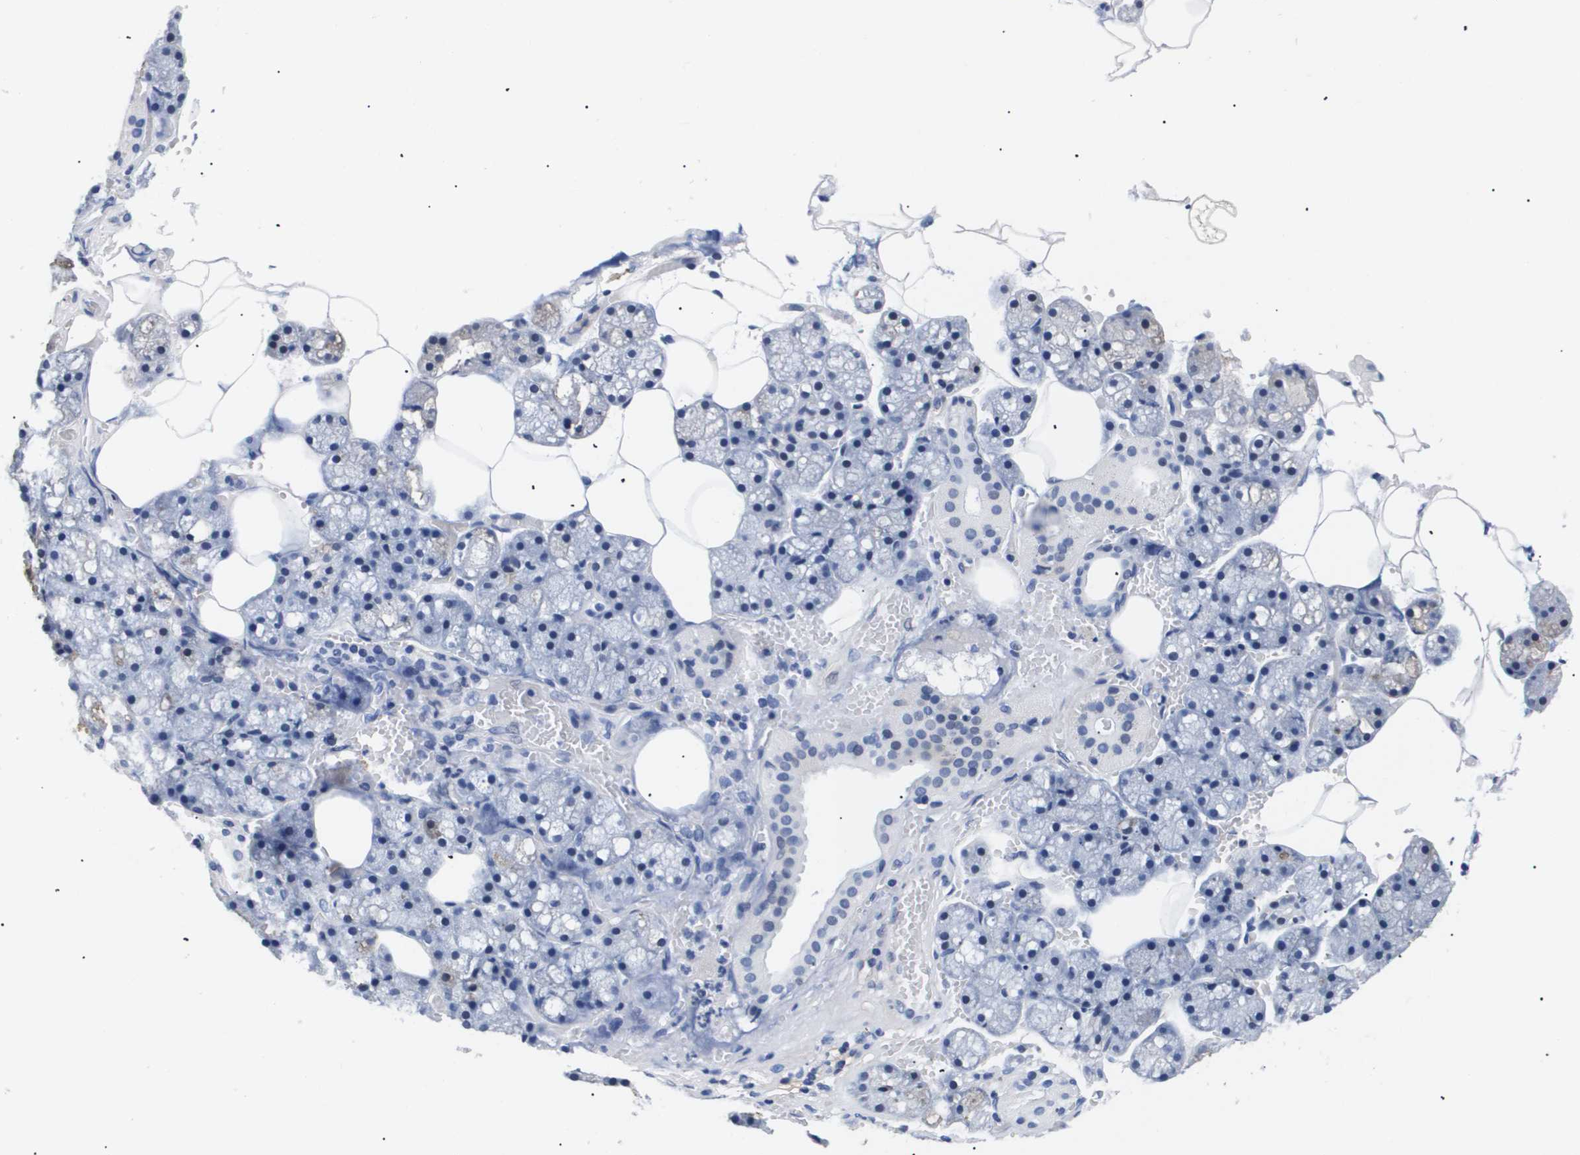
{"staining": {"intensity": "negative", "quantity": "none", "location": "none"}, "tissue": "salivary gland", "cell_type": "Glandular cells", "image_type": "normal", "snomed": [{"axis": "morphology", "description": "Normal tissue, NOS"}, {"axis": "topography", "description": "Salivary gland"}], "caption": "This is an immunohistochemistry image of unremarkable salivary gland. There is no staining in glandular cells.", "gene": "SHD", "patient": {"sex": "male", "age": 62}}